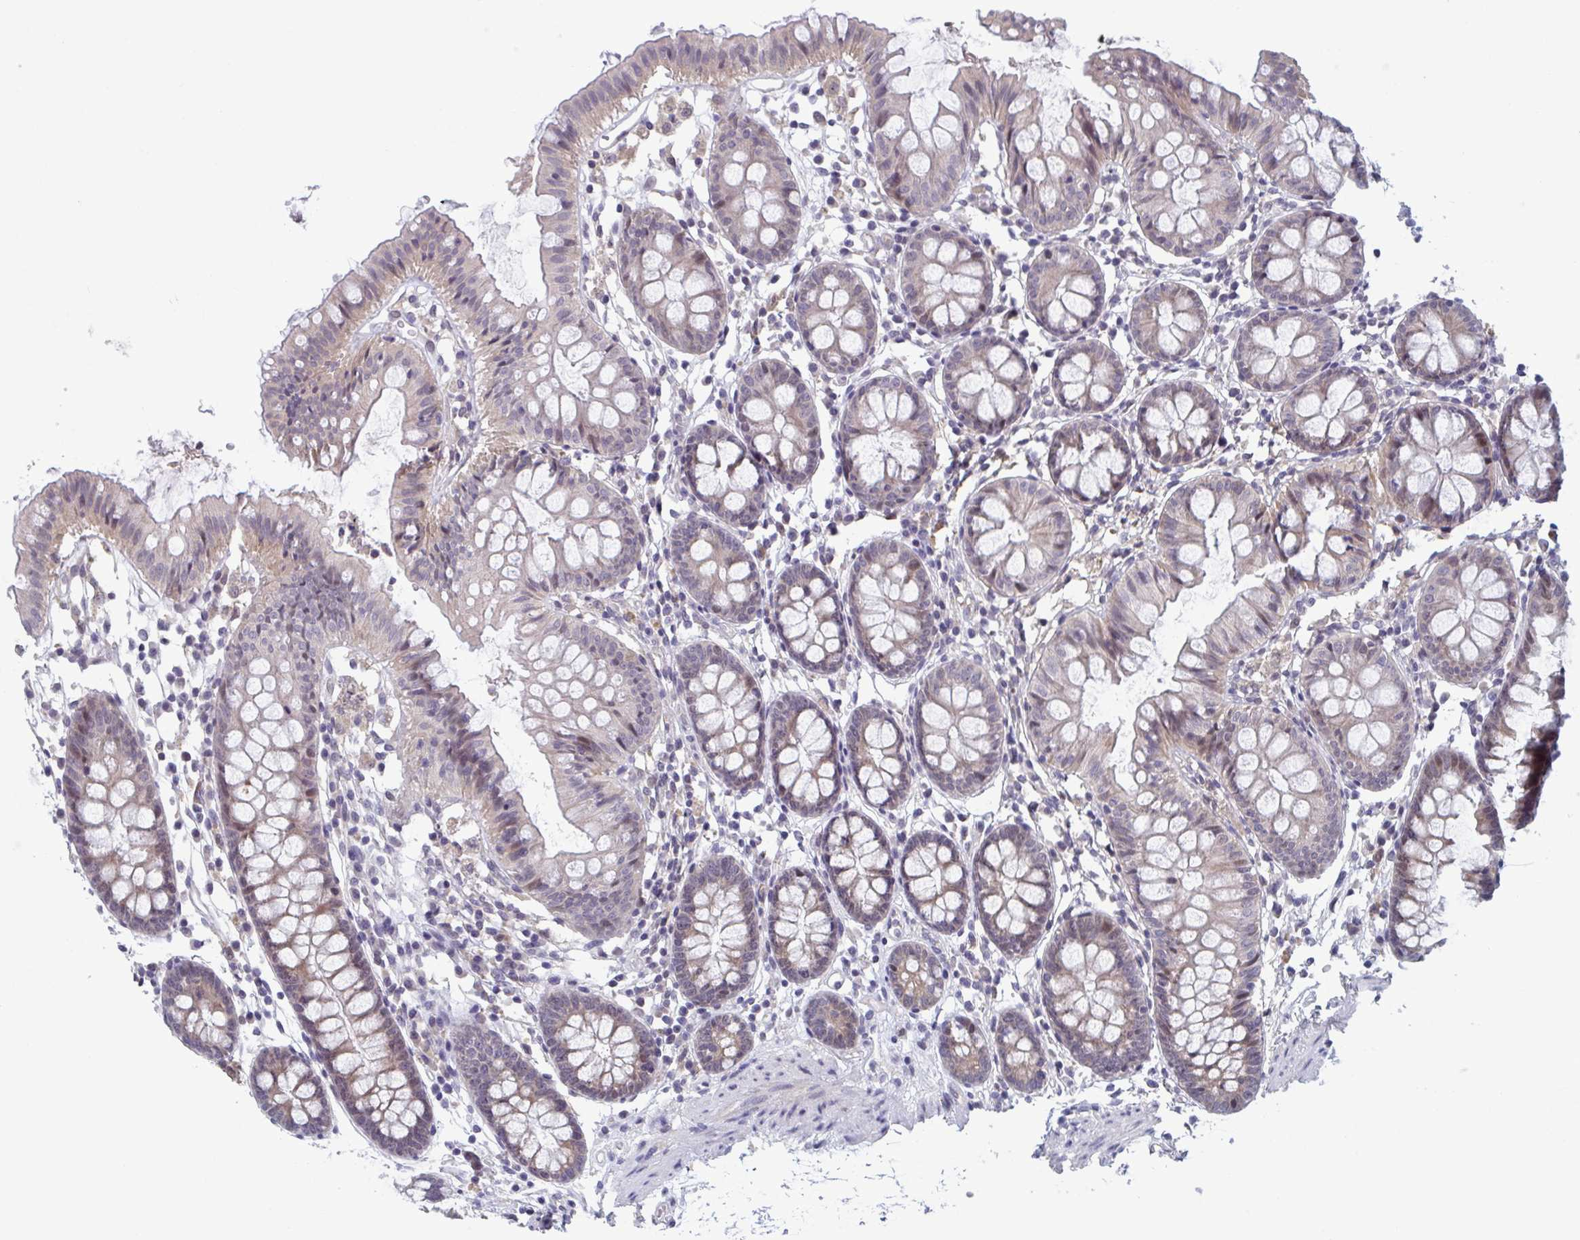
{"staining": {"intensity": "negative", "quantity": "none", "location": "none"}, "tissue": "colon", "cell_type": "Endothelial cells", "image_type": "normal", "snomed": [{"axis": "morphology", "description": "Normal tissue, NOS"}, {"axis": "topography", "description": "Colon"}], "caption": "The image exhibits no significant positivity in endothelial cells of colon.", "gene": "RIOK1", "patient": {"sex": "female", "age": 84}}